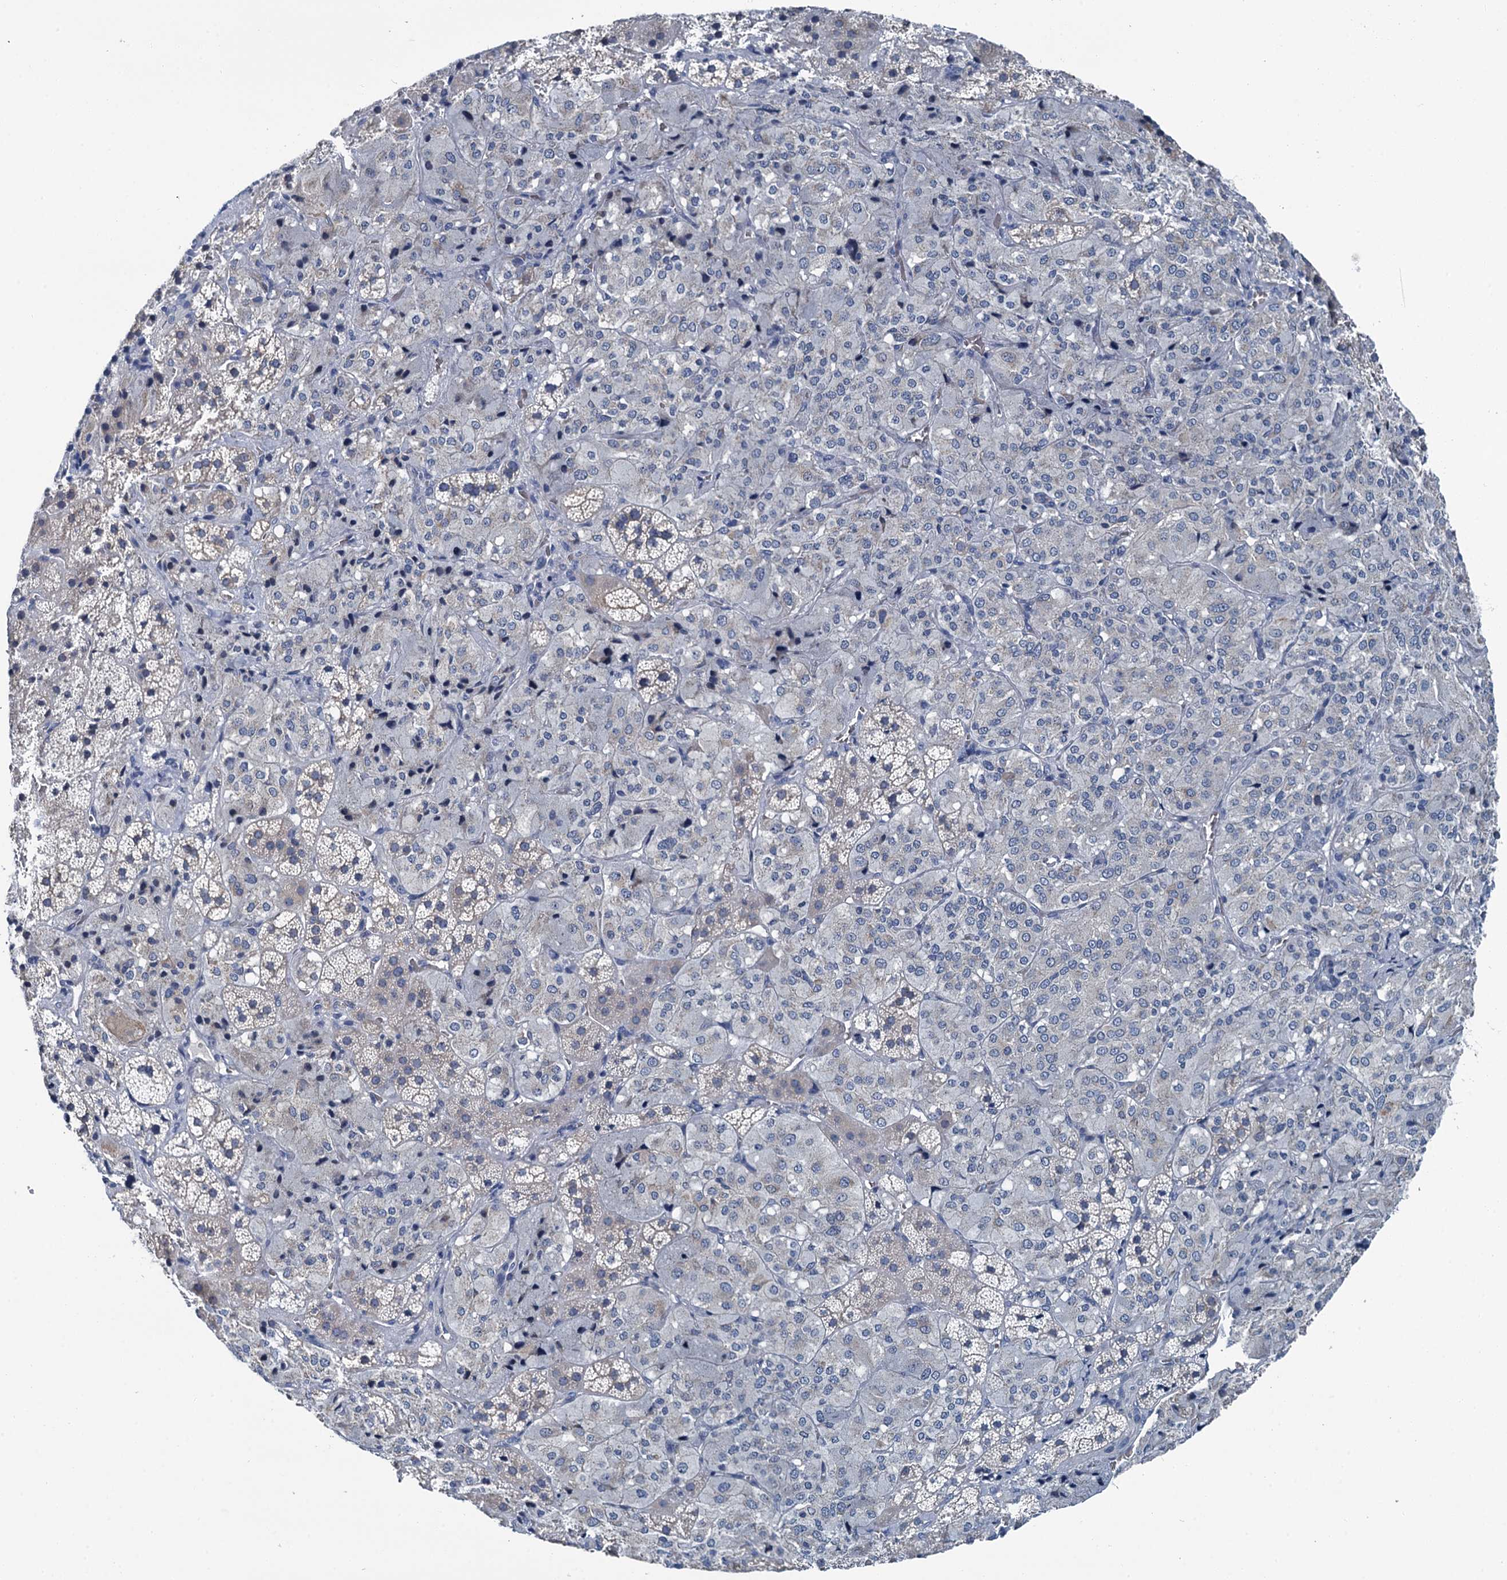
{"staining": {"intensity": "negative", "quantity": "none", "location": "none"}, "tissue": "adrenal gland", "cell_type": "Glandular cells", "image_type": "normal", "snomed": [{"axis": "morphology", "description": "Normal tissue, NOS"}, {"axis": "topography", "description": "Adrenal gland"}], "caption": "Immunohistochemistry (IHC) image of unremarkable adrenal gland stained for a protein (brown), which exhibits no positivity in glandular cells.", "gene": "MIOX", "patient": {"sex": "female", "age": 44}}